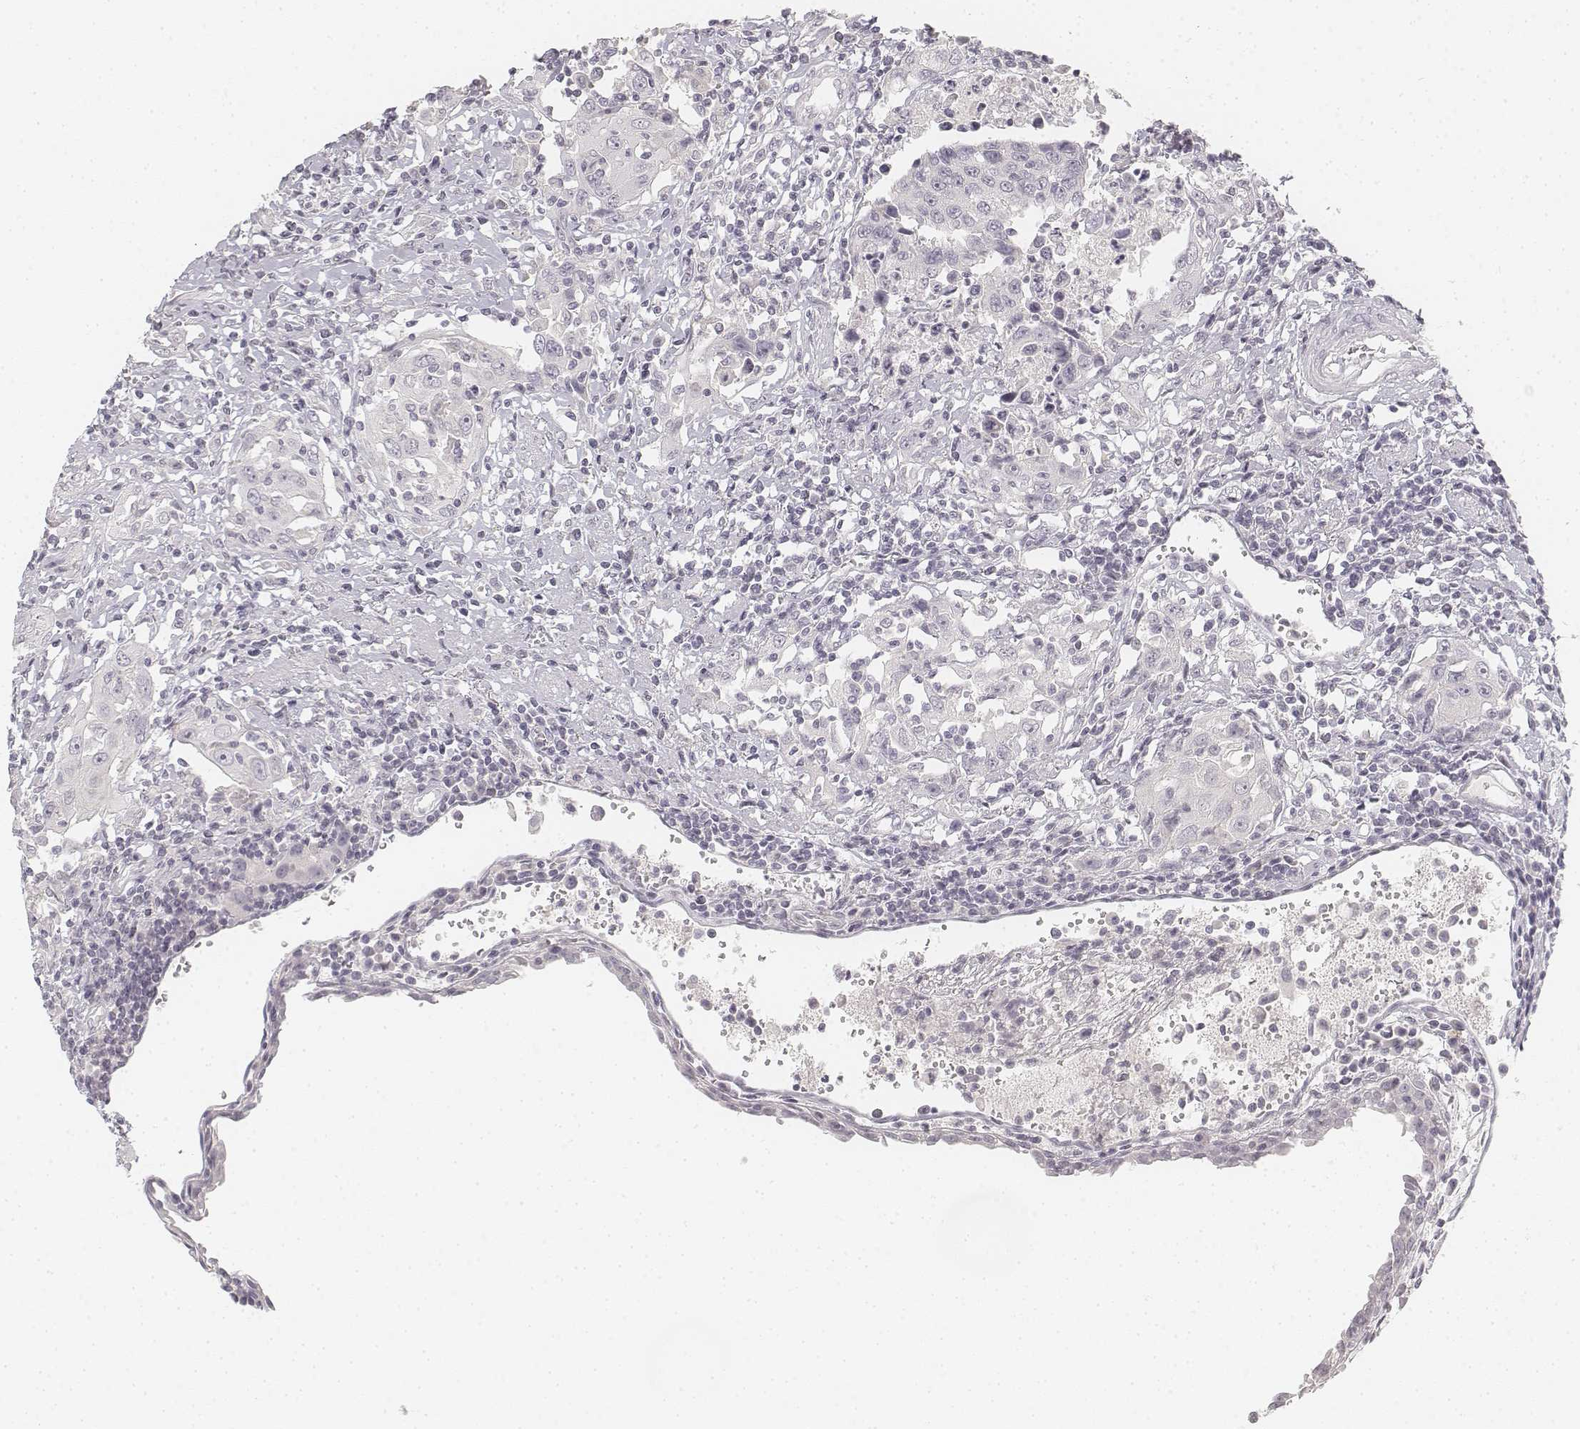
{"staining": {"intensity": "negative", "quantity": "none", "location": "none"}, "tissue": "urothelial cancer", "cell_type": "Tumor cells", "image_type": "cancer", "snomed": [{"axis": "morphology", "description": "Urothelial carcinoma, High grade"}, {"axis": "topography", "description": "Urinary bladder"}], "caption": "Tumor cells are negative for protein expression in human urothelial cancer. (Immunohistochemistry (ihc), brightfield microscopy, high magnification).", "gene": "DSG4", "patient": {"sex": "female", "age": 85}}